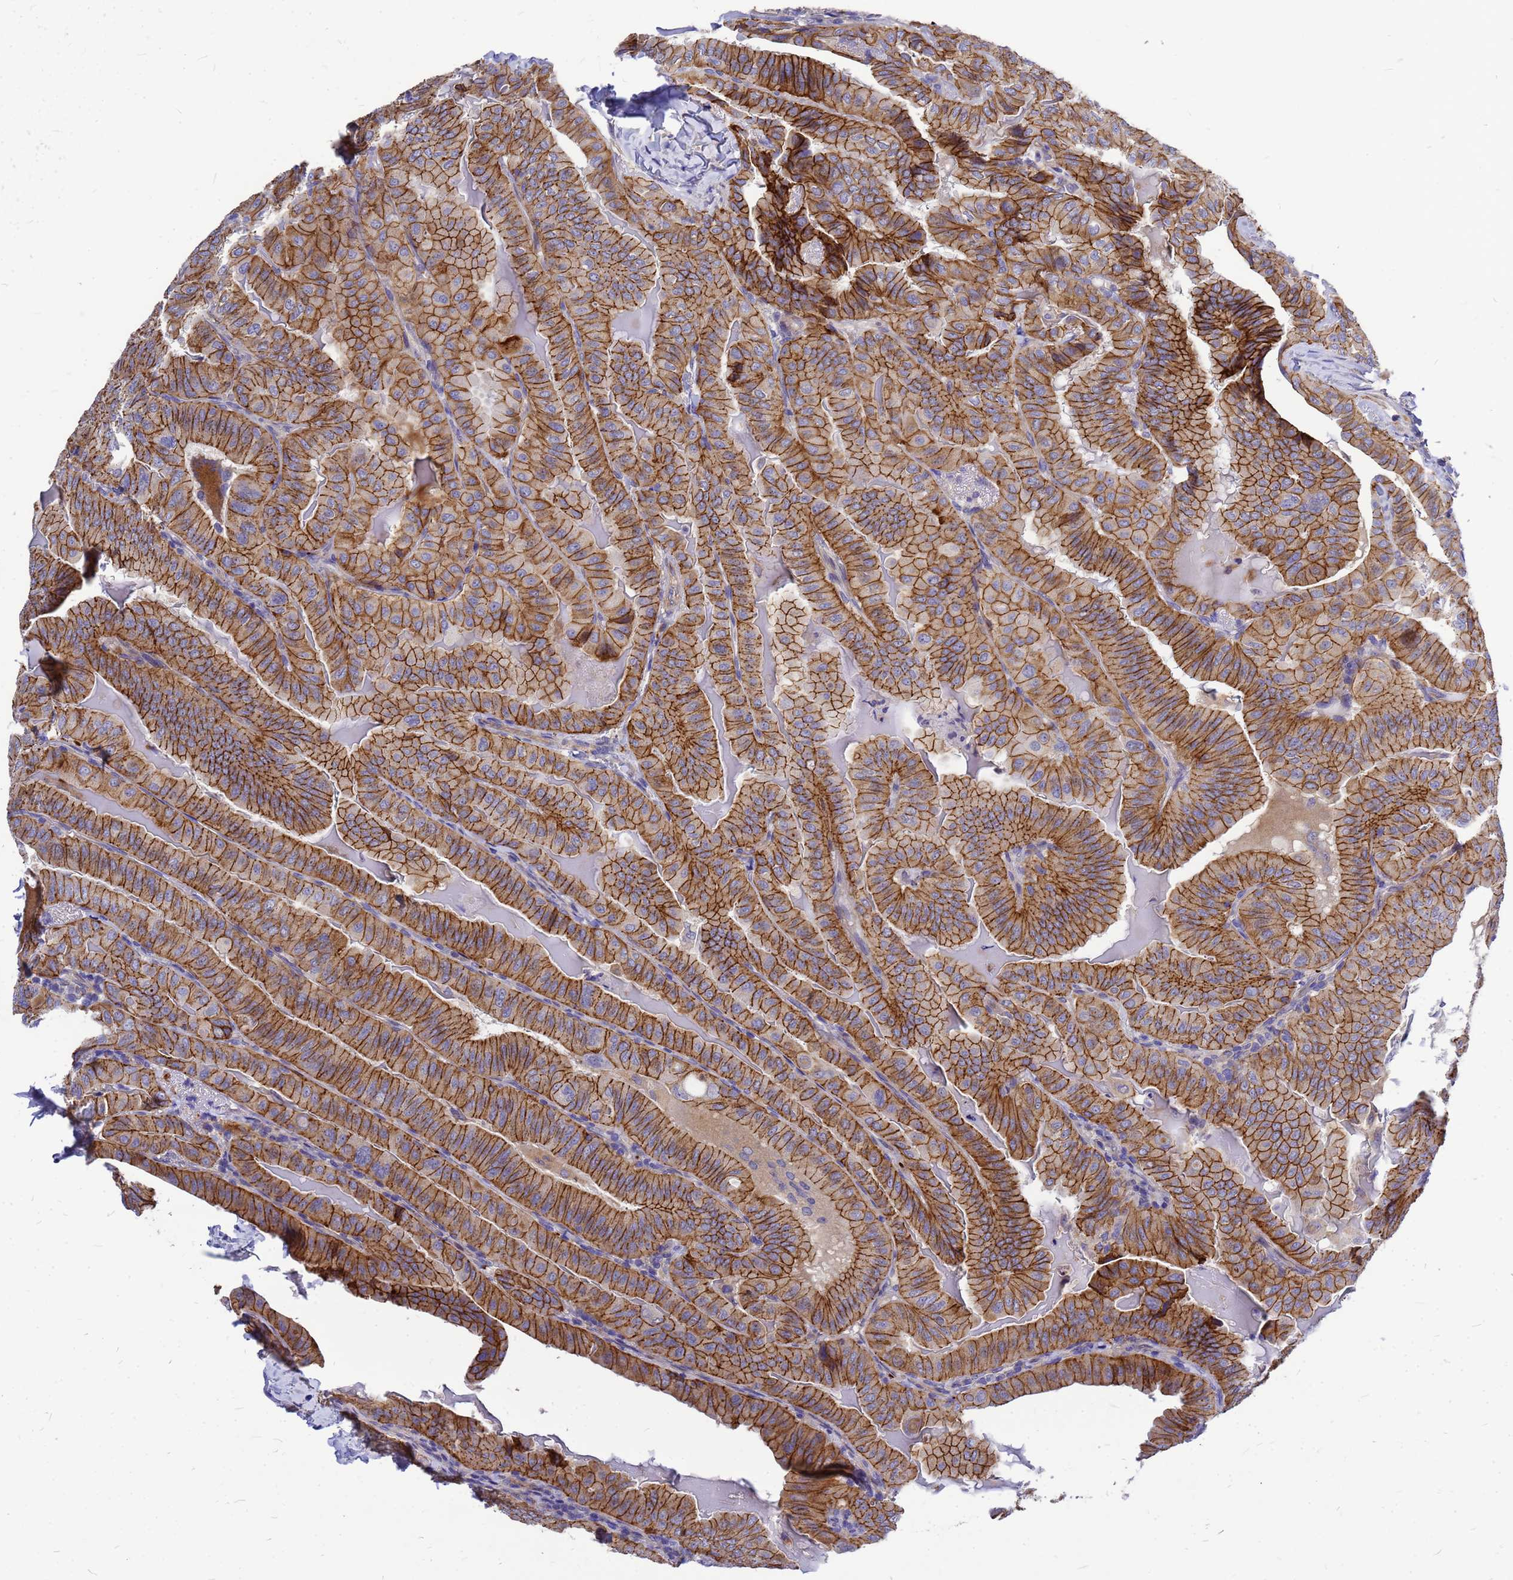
{"staining": {"intensity": "moderate", "quantity": ">75%", "location": "cytoplasmic/membranous"}, "tissue": "thyroid cancer", "cell_type": "Tumor cells", "image_type": "cancer", "snomed": [{"axis": "morphology", "description": "Papillary adenocarcinoma, NOS"}, {"axis": "topography", "description": "Thyroid gland"}], "caption": "Protein expression analysis of thyroid cancer (papillary adenocarcinoma) shows moderate cytoplasmic/membranous staining in approximately >75% of tumor cells.", "gene": "FBXW5", "patient": {"sex": "female", "age": 68}}